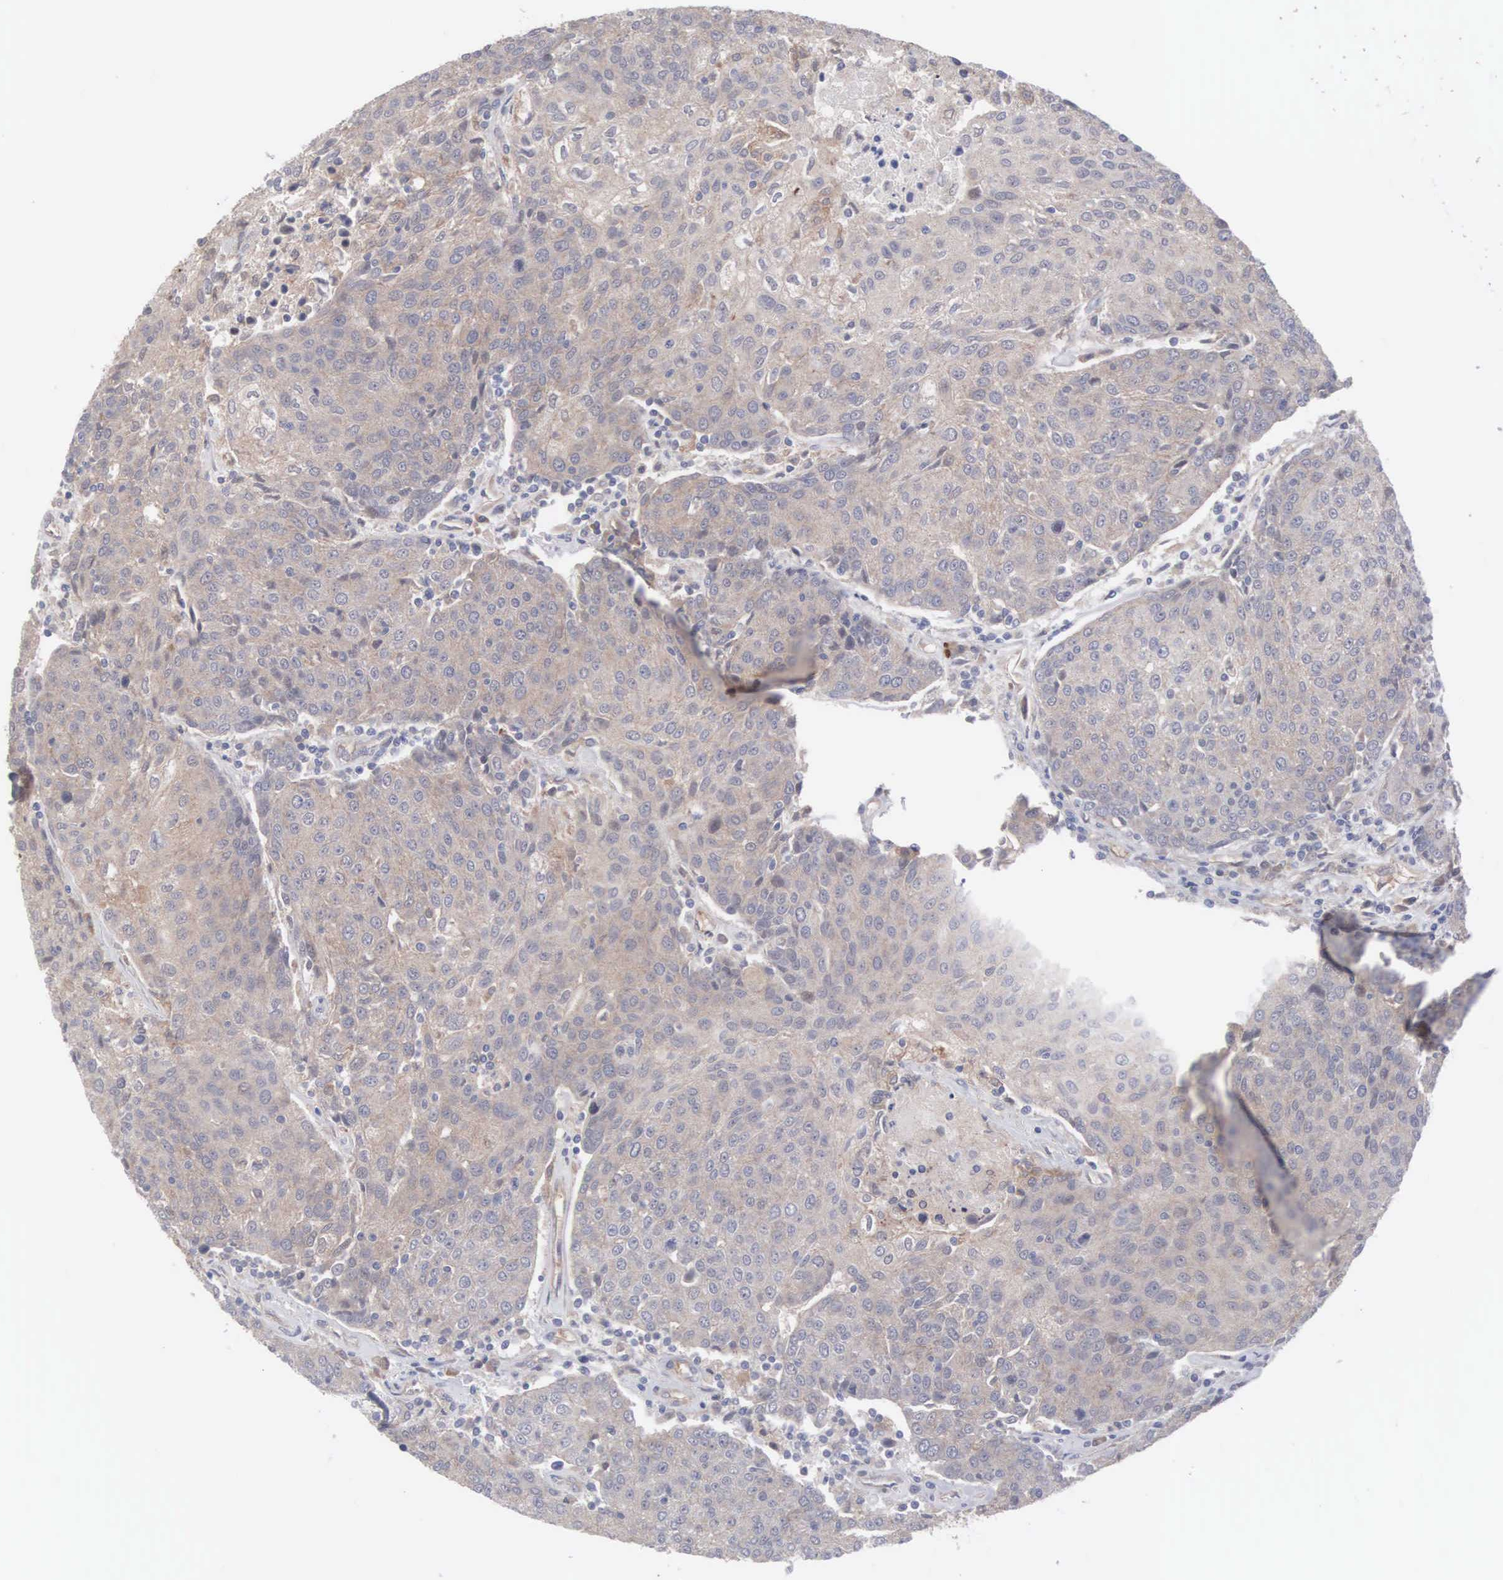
{"staining": {"intensity": "weak", "quantity": ">75%", "location": "cytoplasmic/membranous"}, "tissue": "urothelial cancer", "cell_type": "Tumor cells", "image_type": "cancer", "snomed": [{"axis": "morphology", "description": "Urothelial carcinoma, High grade"}, {"axis": "topography", "description": "Urinary bladder"}], "caption": "Urothelial cancer tissue demonstrates weak cytoplasmic/membranous staining in about >75% of tumor cells, visualized by immunohistochemistry. The staining is performed using DAB brown chromogen to label protein expression. The nuclei are counter-stained blue using hematoxylin.", "gene": "INF2", "patient": {"sex": "female", "age": 85}}